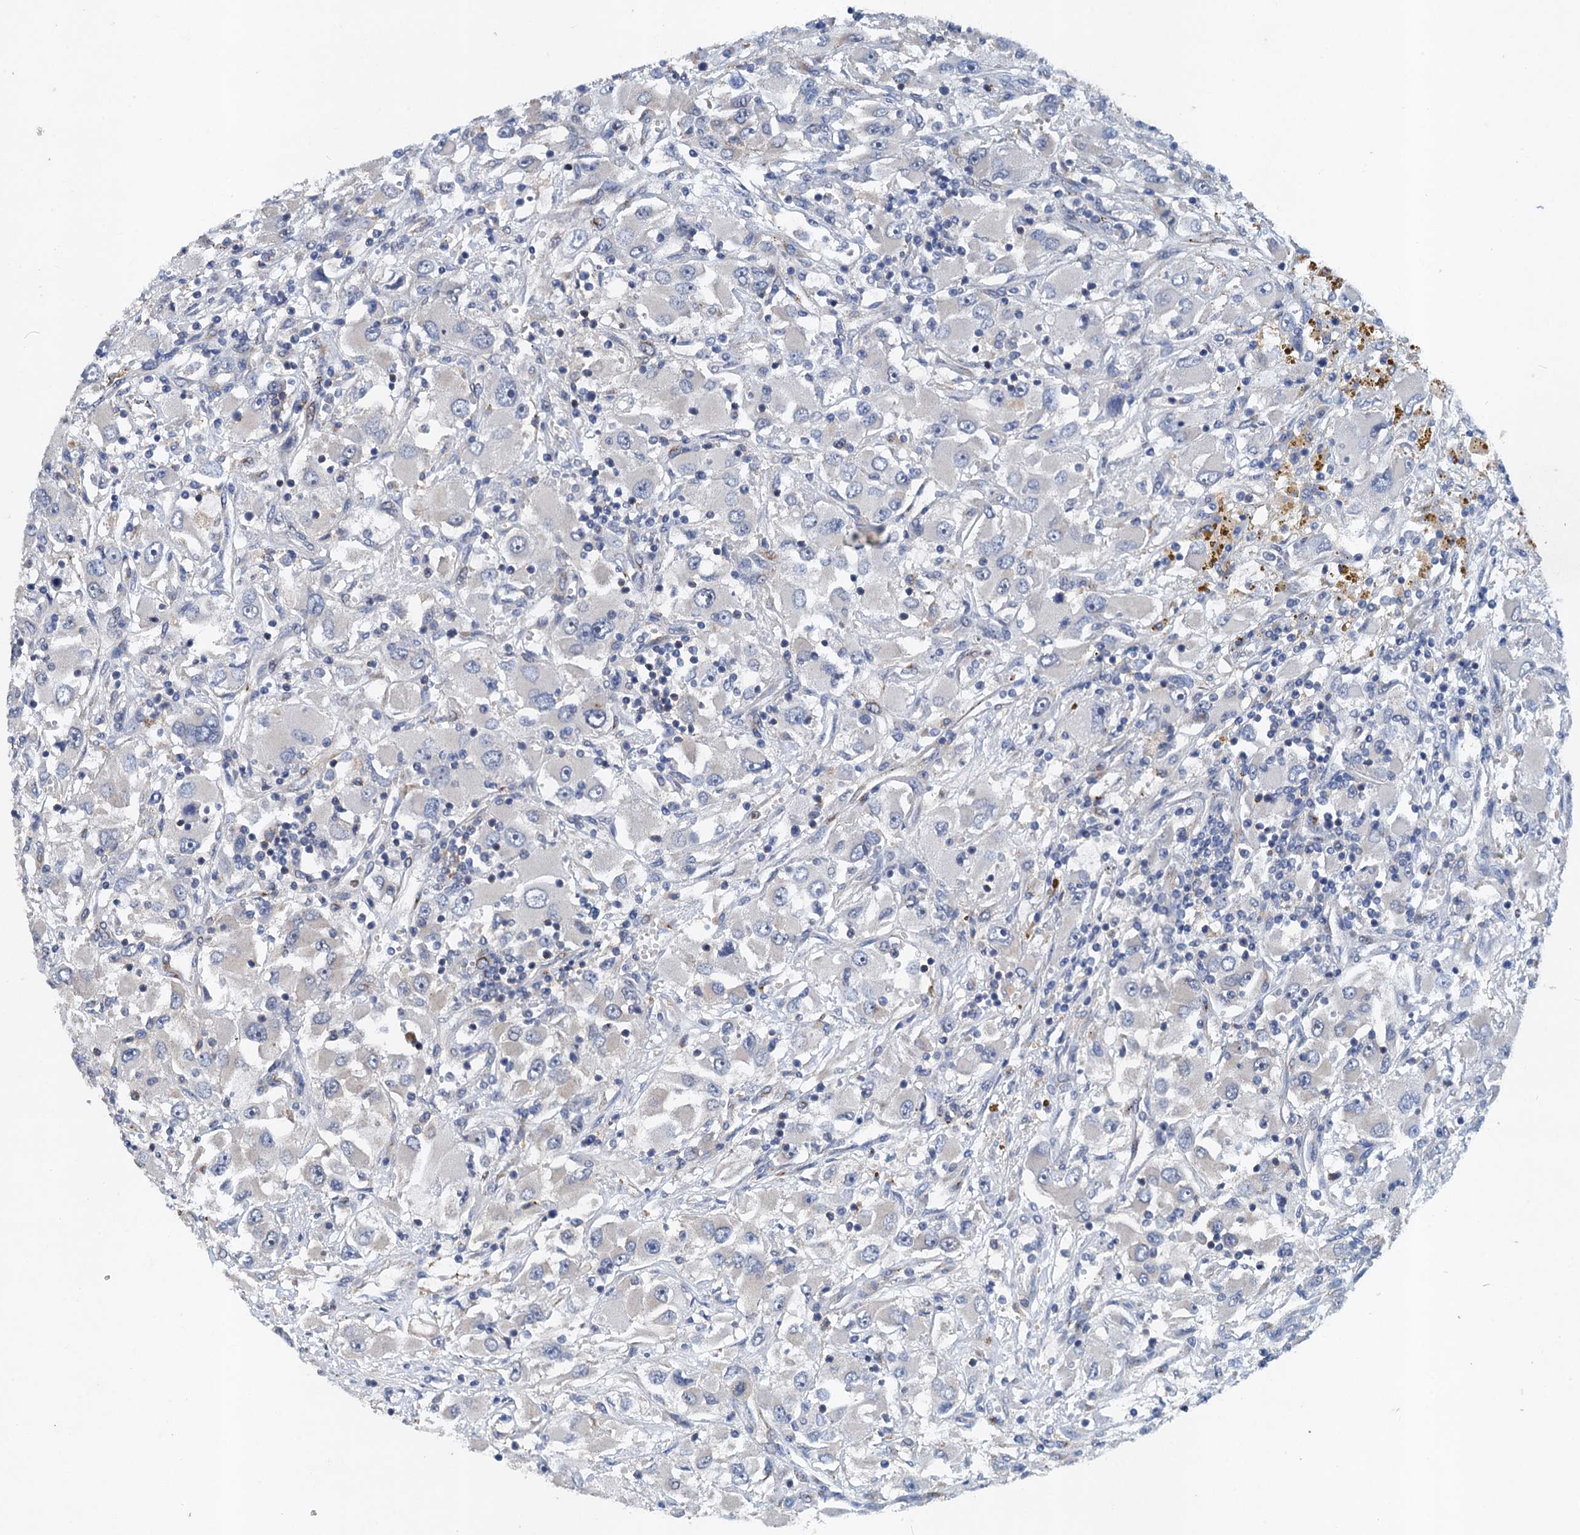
{"staining": {"intensity": "negative", "quantity": "none", "location": "none"}, "tissue": "renal cancer", "cell_type": "Tumor cells", "image_type": "cancer", "snomed": [{"axis": "morphology", "description": "Adenocarcinoma, NOS"}, {"axis": "topography", "description": "Kidney"}], "caption": "Micrograph shows no significant protein positivity in tumor cells of adenocarcinoma (renal).", "gene": "NBEA", "patient": {"sex": "female", "age": 52}}